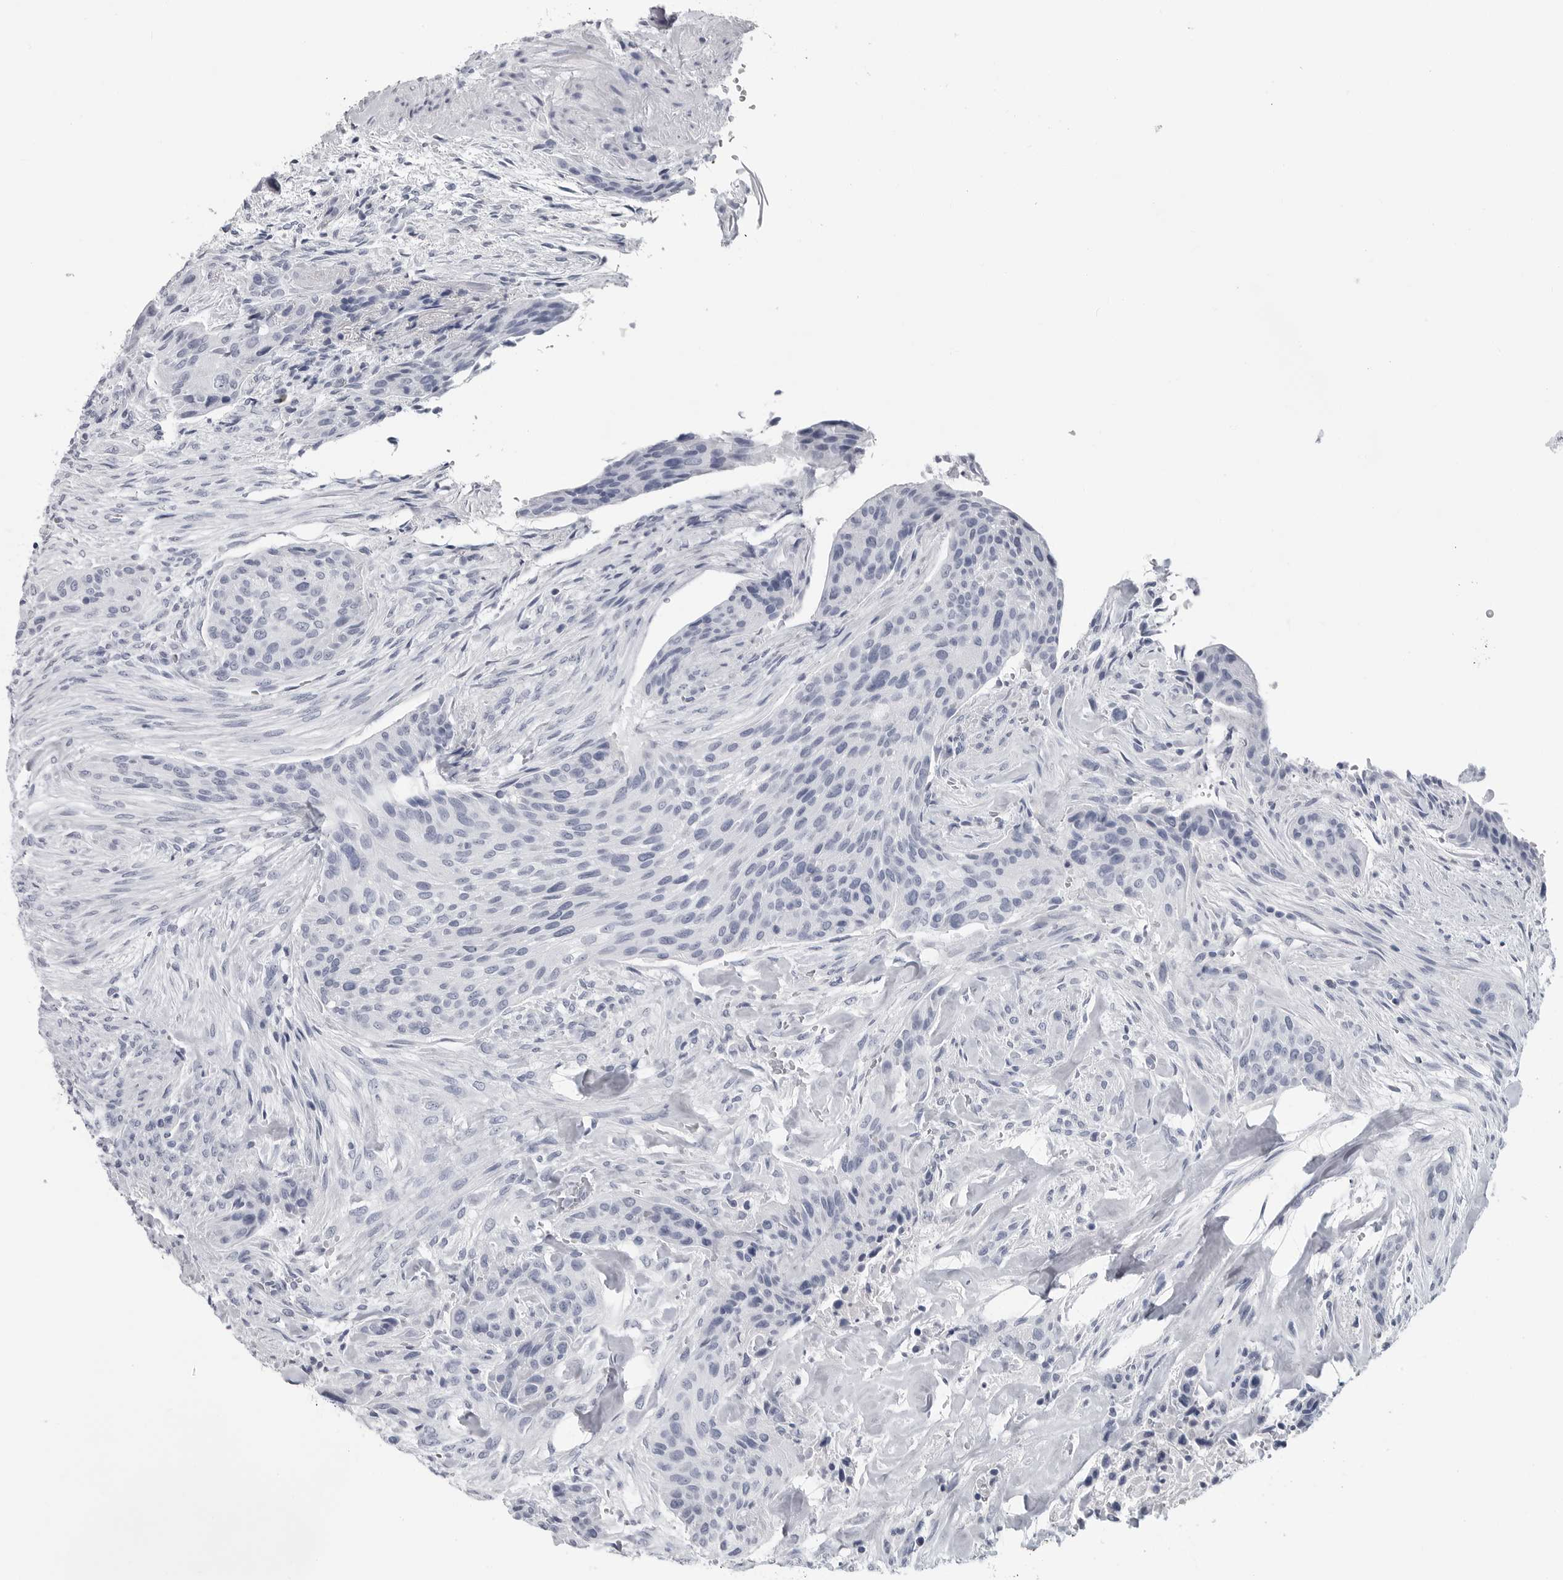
{"staining": {"intensity": "negative", "quantity": "none", "location": "none"}, "tissue": "urothelial cancer", "cell_type": "Tumor cells", "image_type": "cancer", "snomed": [{"axis": "morphology", "description": "Urothelial carcinoma, High grade"}, {"axis": "topography", "description": "Urinary bladder"}], "caption": "Immunohistochemistry histopathology image of human urothelial cancer stained for a protein (brown), which exhibits no staining in tumor cells.", "gene": "AMPD1", "patient": {"sex": "male", "age": 35}}